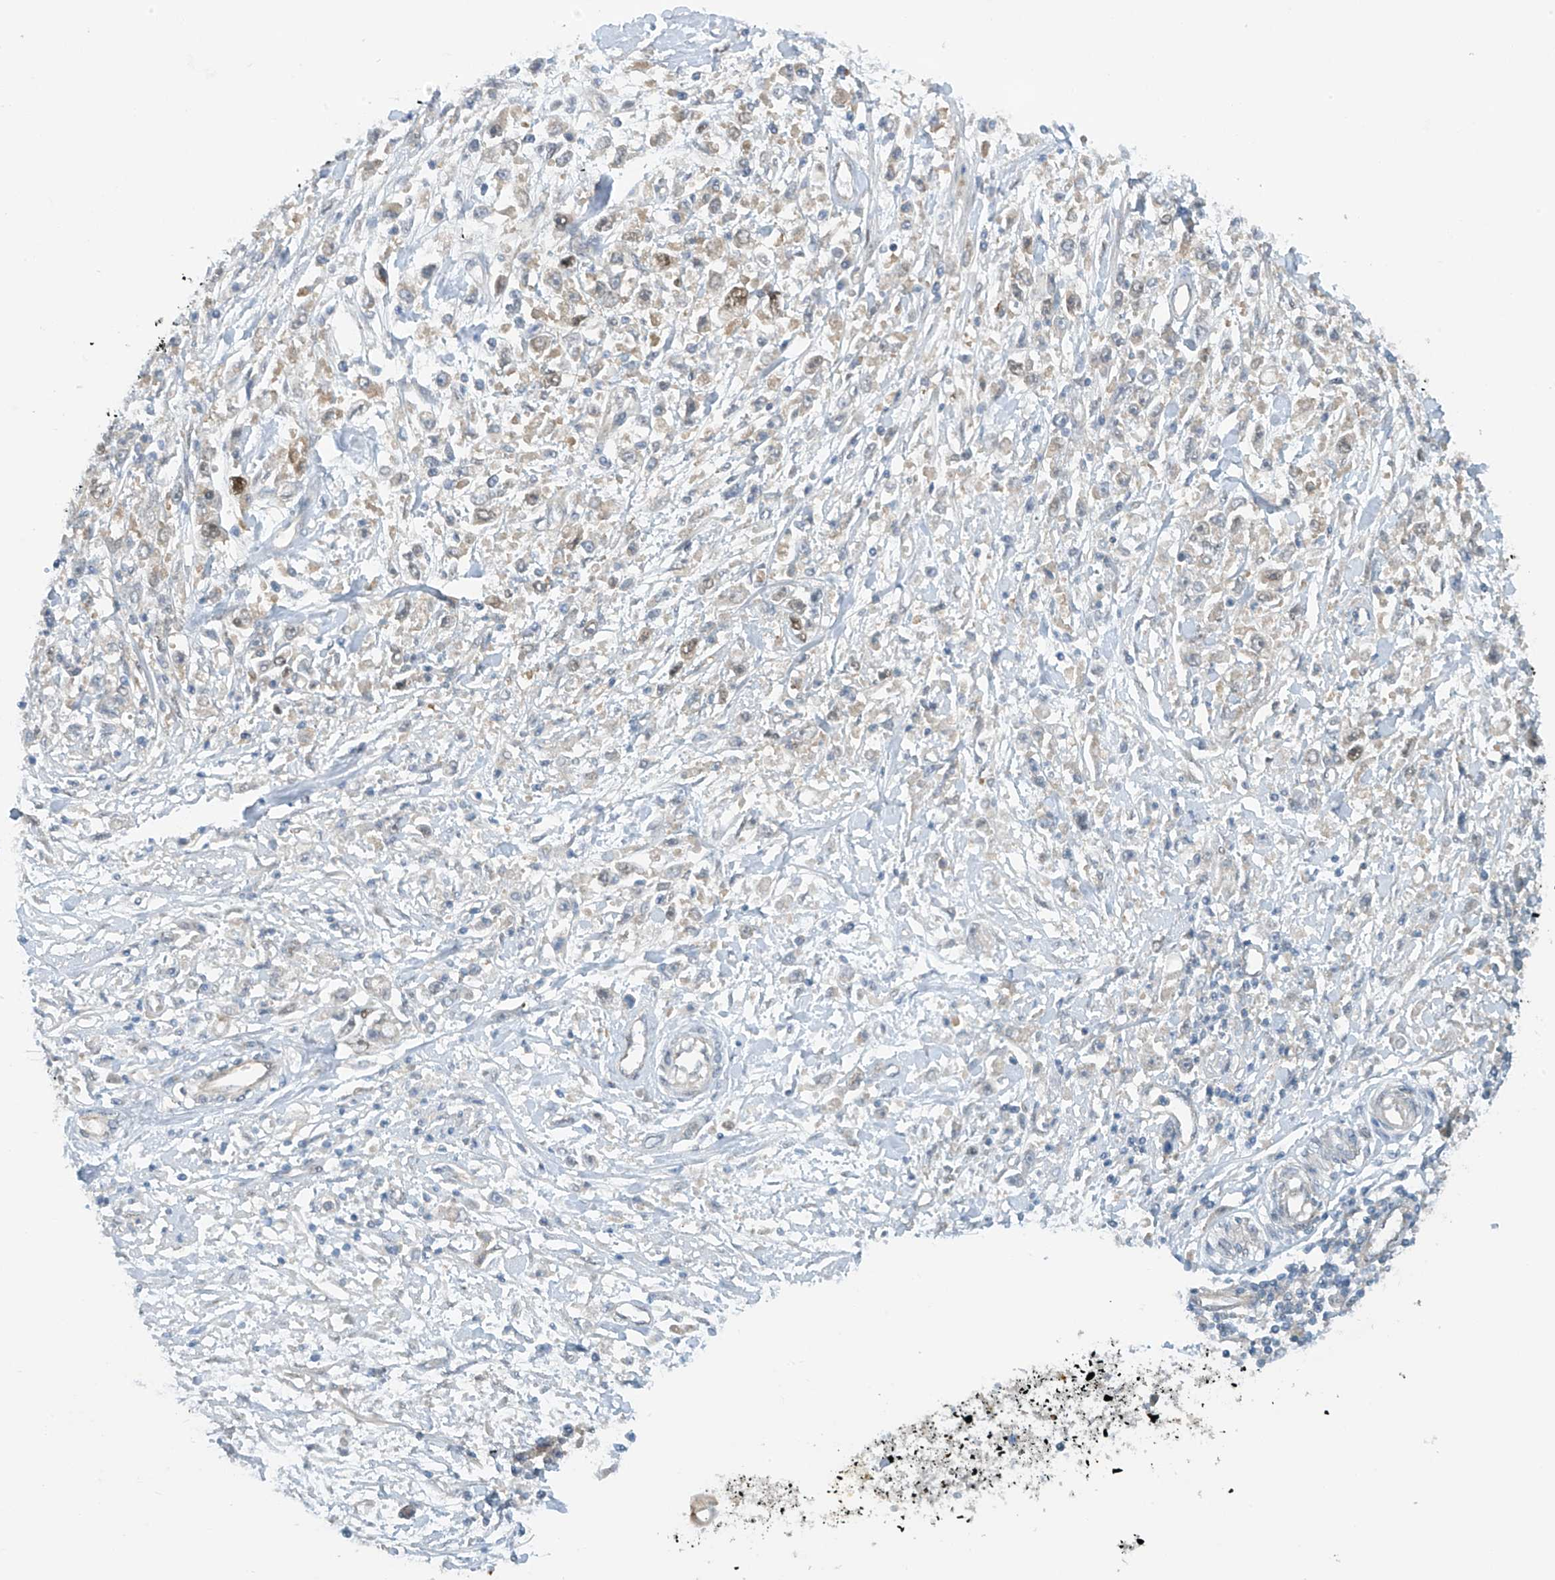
{"staining": {"intensity": "negative", "quantity": "none", "location": "none"}, "tissue": "stomach cancer", "cell_type": "Tumor cells", "image_type": "cancer", "snomed": [{"axis": "morphology", "description": "Adenocarcinoma, NOS"}, {"axis": "topography", "description": "Stomach"}], "caption": "Immunohistochemistry (IHC) of human stomach cancer (adenocarcinoma) reveals no staining in tumor cells.", "gene": "FSD1L", "patient": {"sex": "female", "age": 59}}